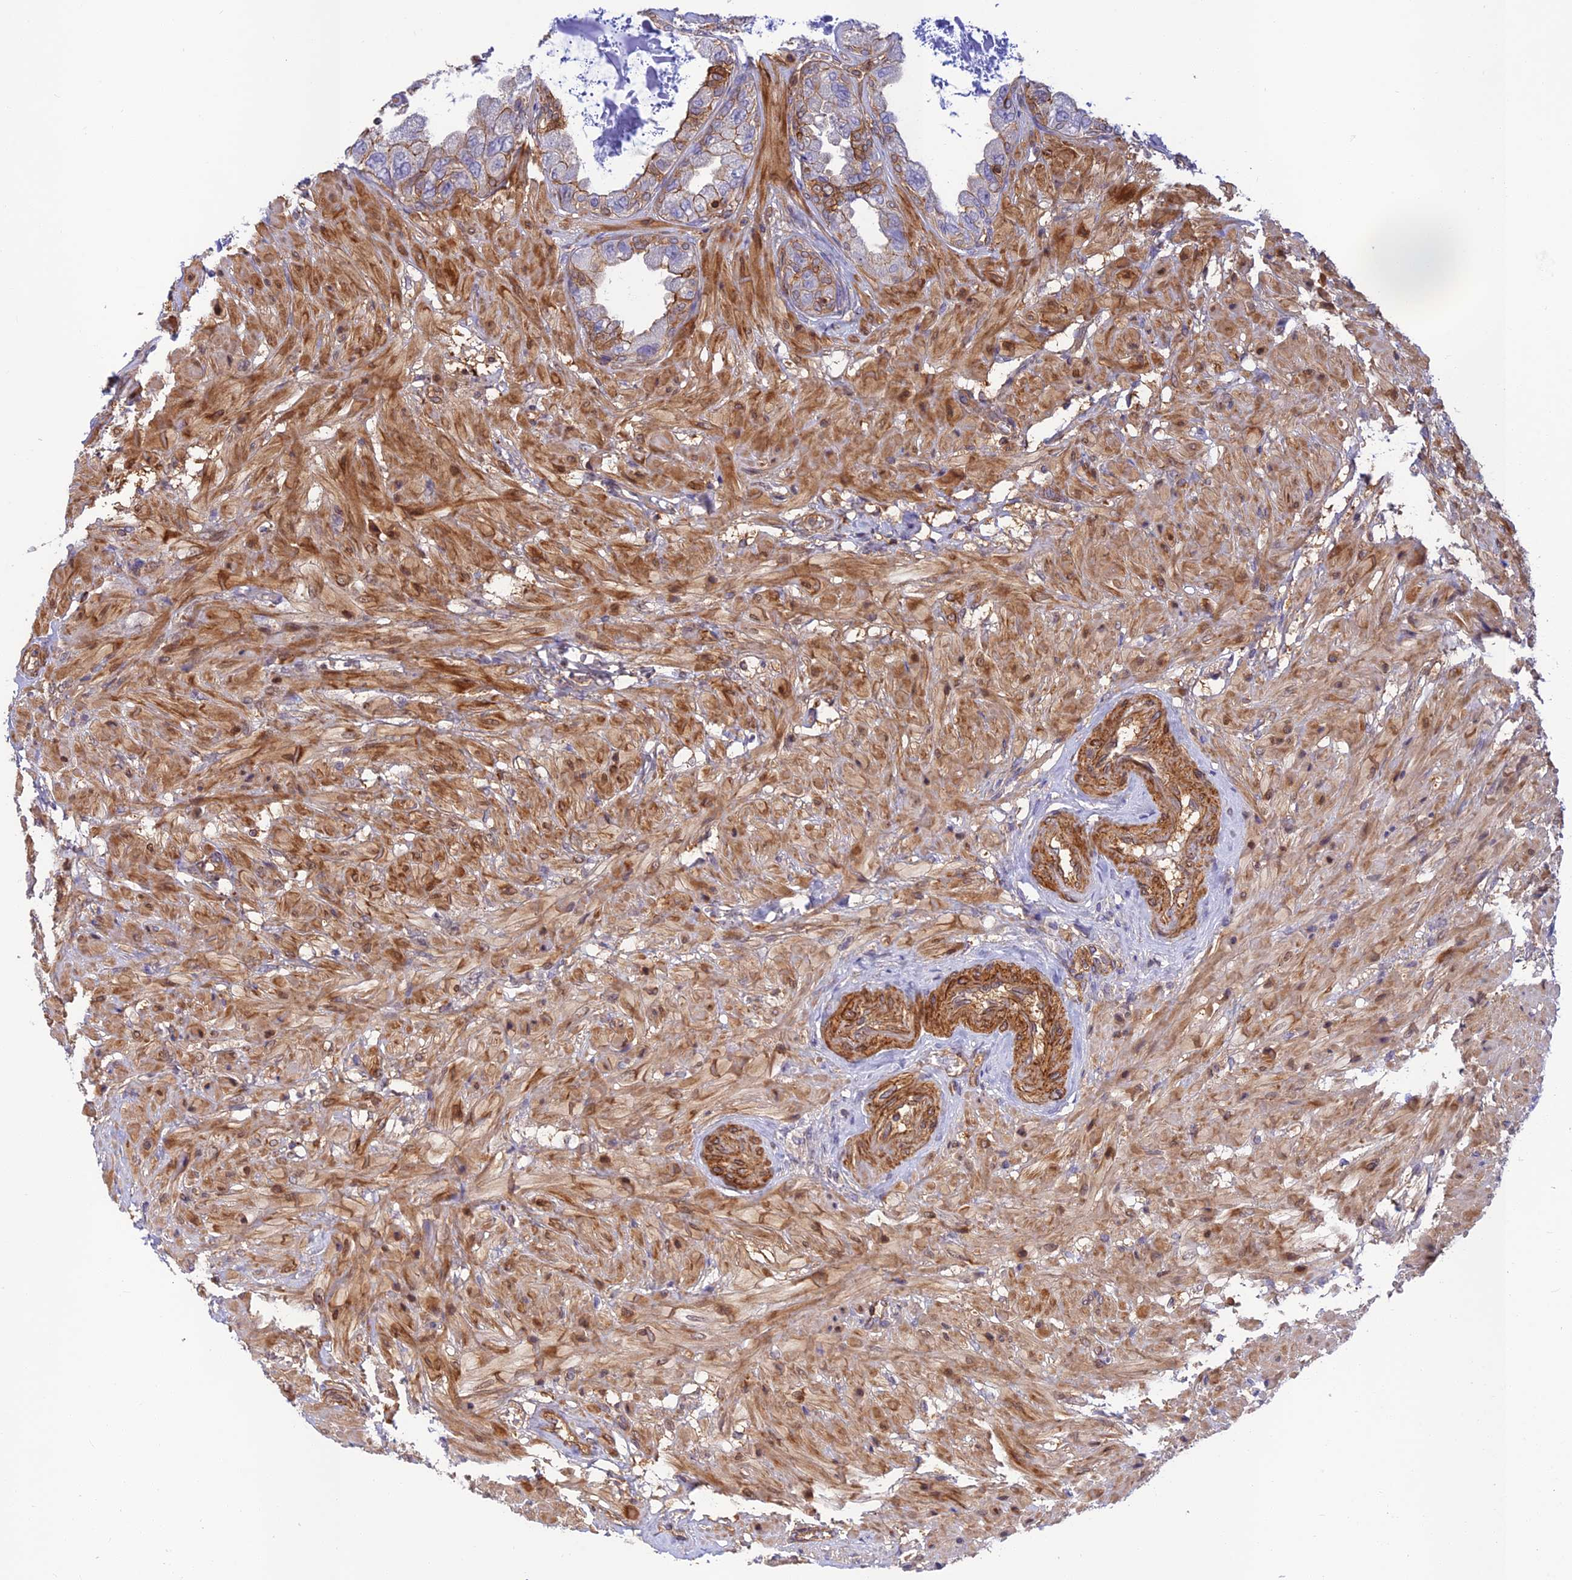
{"staining": {"intensity": "moderate", "quantity": "25%-75%", "location": "cytoplasmic/membranous"}, "tissue": "seminal vesicle", "cell_type": "Glandular cells", "image_type": "normal", "snomed": [{"axis": "morphology", "description": "Normal tissue, NOS"}, {"axis": "topography", "description": "Seminal veicle"}], "caption": "IHC micrograph of unremarkable seminal vesicle stained for a protein (brown), which displays medium levels of moderate cytoplasmic/membranous expression in about 25%-75% of glandular cells.", "gene": "PPP1R12C", "patient": {"sex": "male", "age": 63}}